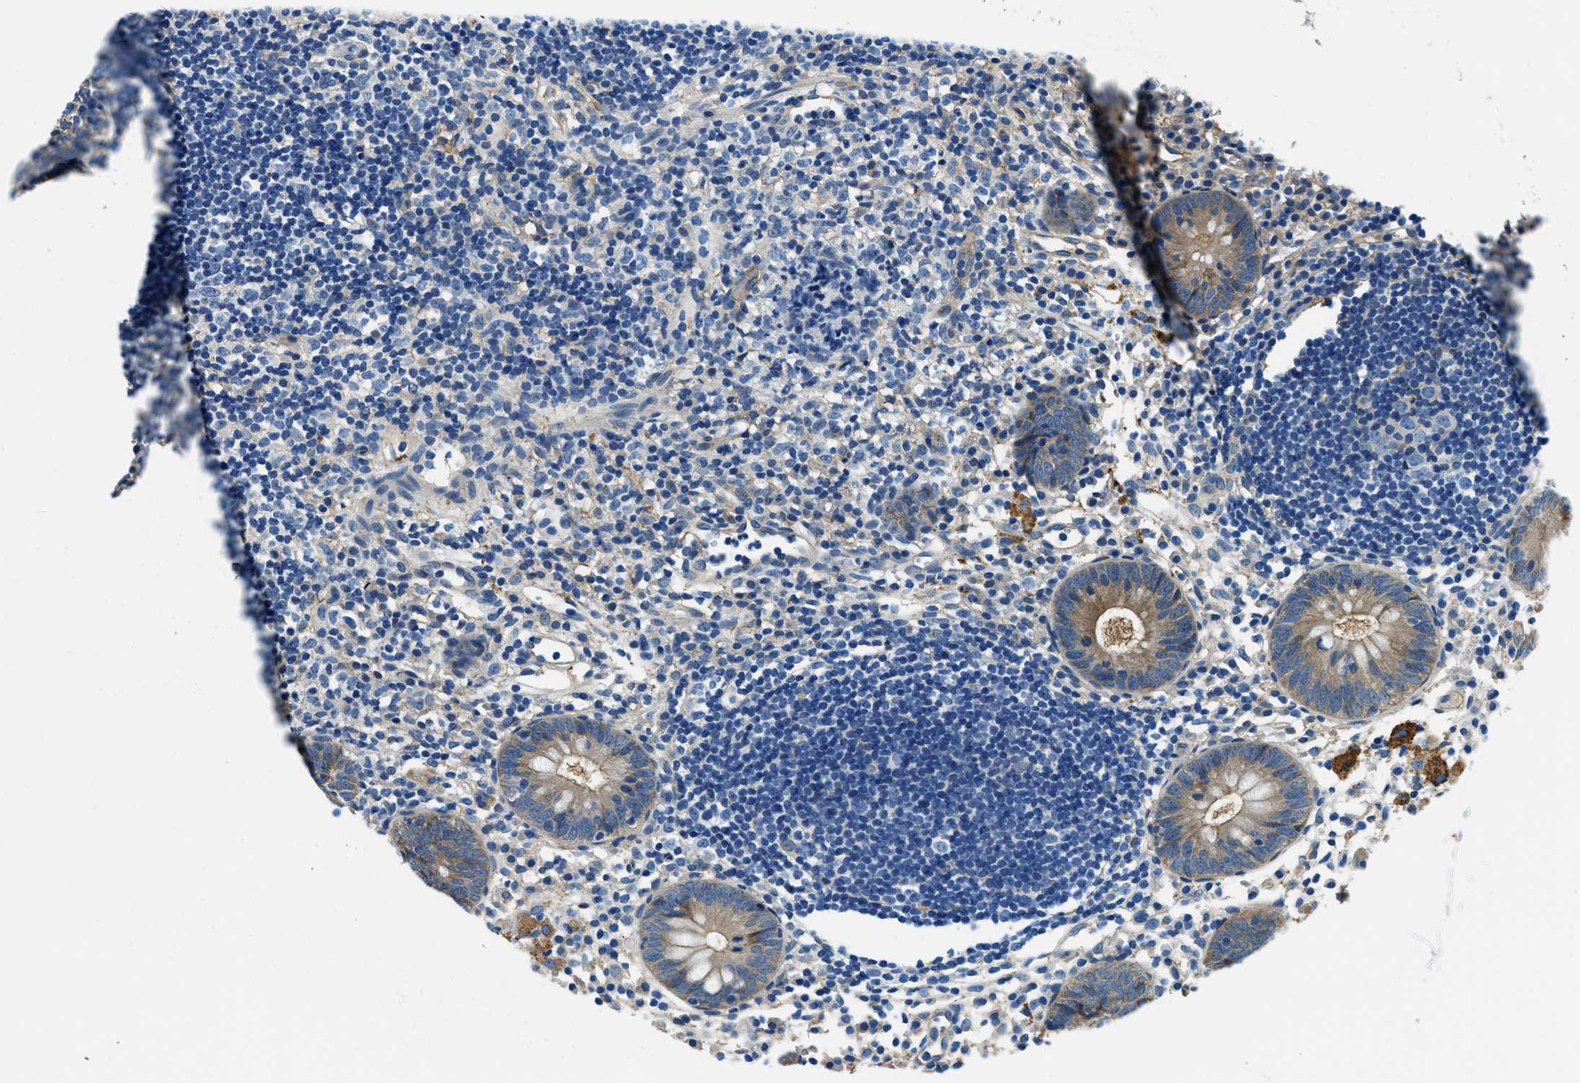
{"staining": {"intensity": "moderate", "quantity": "25%-75%", "location": "cytoplasmic/membranous"}, "tissue": "appendix", "cell_type": "Glandular cells", "image_type": "normal", "snomed": [{"axis": "morphology", "description": "Normal tissue, NOS"}, {"axis": "topography", "description": "Appendix"}], "caption": "Moderate cytoplasmic/membranous staining is present in about 25%-75% of glandular cells in benign appendix.", "gene": "TWF1", "patient": {"sex": "female", "age": 20}}